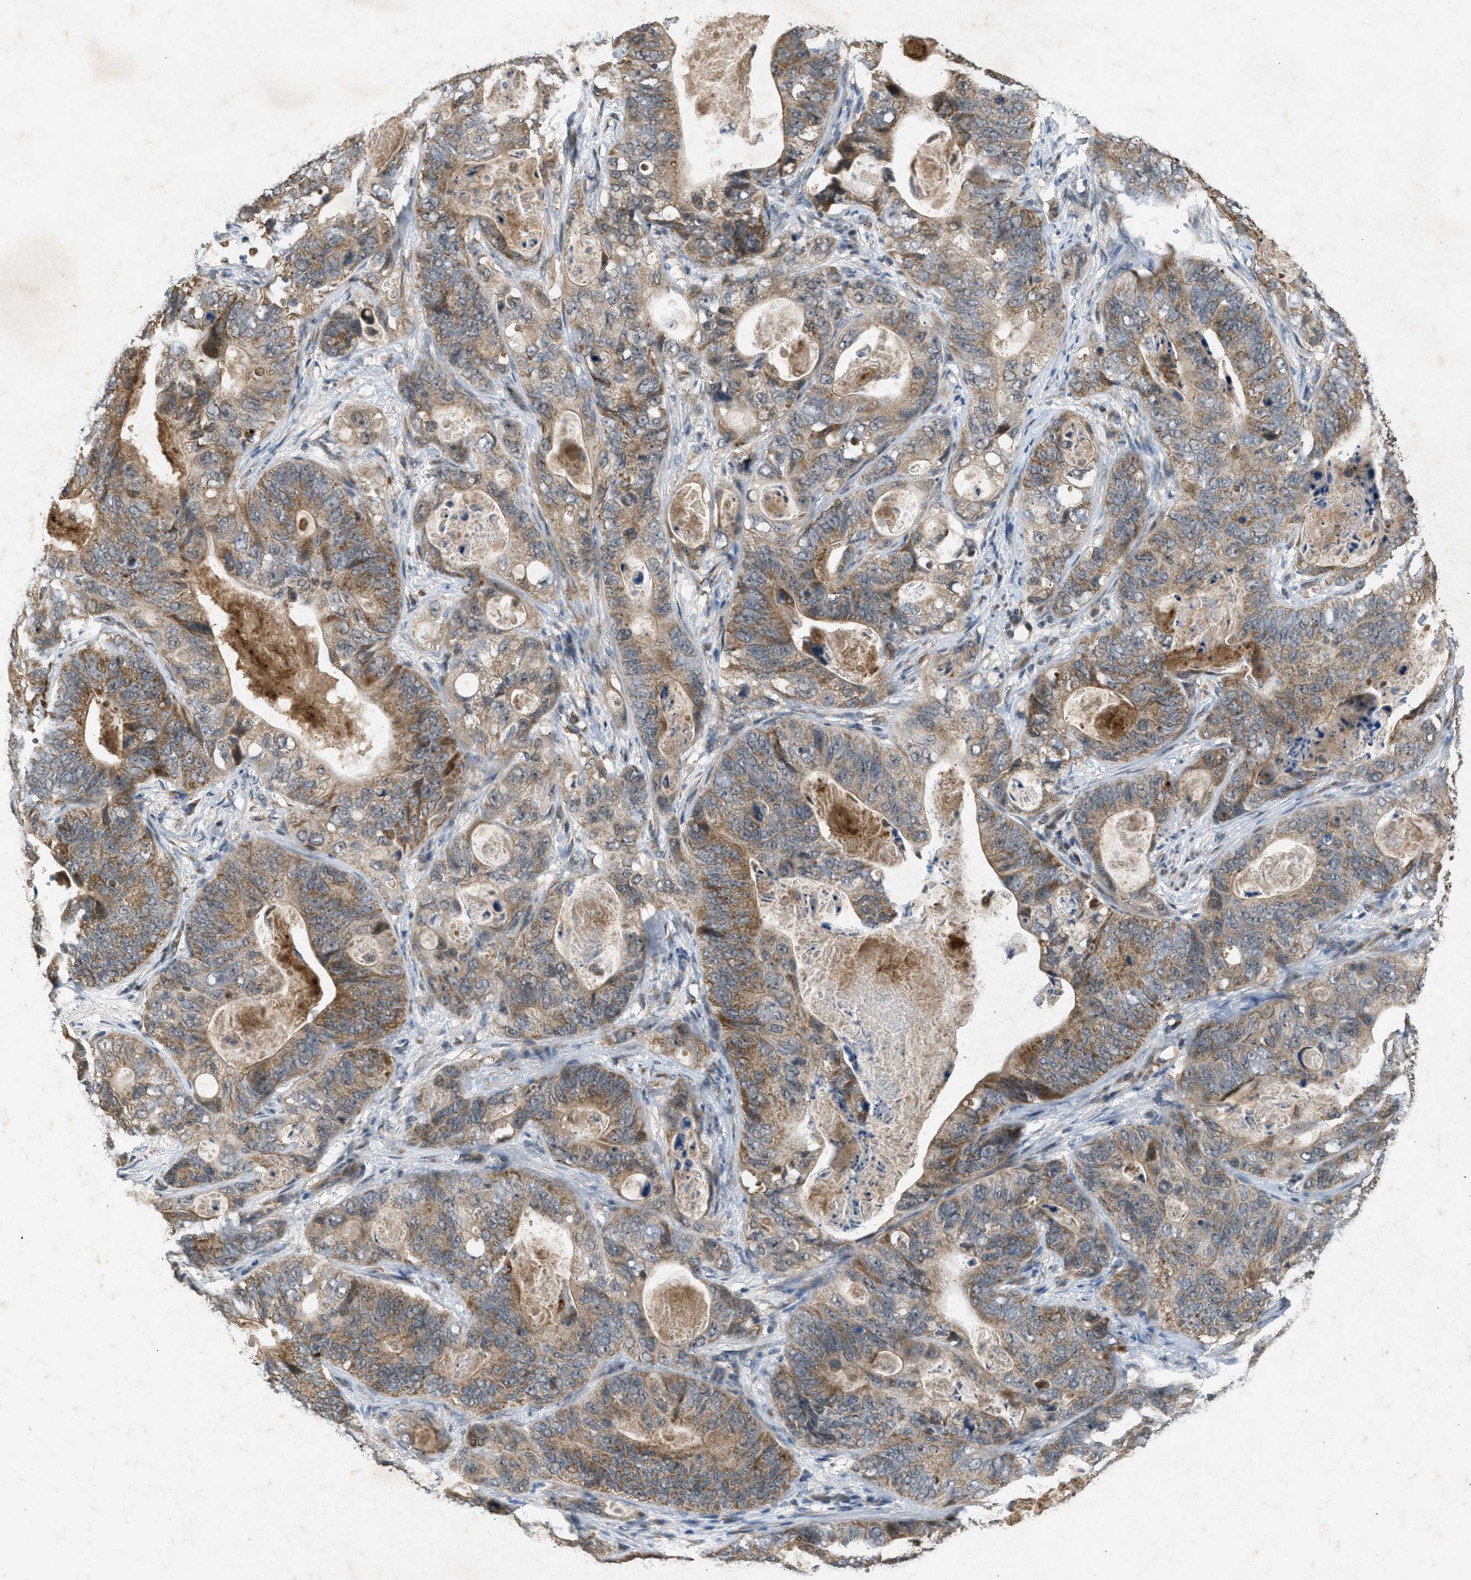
{"staining": {"intensity": "moderate", "quantity": ">75%", "location": "cytoplasmic/membranous"}, "tissue": "stomach cancer", "cell_type": "Tumor cells", "image_type": "cancer", "snomed": [{"axis": "morphology", "description": "Adenocarcinoma, NOS"}, {"axis": "topography", "description": "Stomach"}], "caption": "Approximately >75% of tumor cells in human stomach cancer demonstrate moderate cytoplasmic/membranous protein staining as visualized by brown immunohistochemical staining.", "gene": "PPP1R15A", "patient": {"sex": "female", "age": 89}}